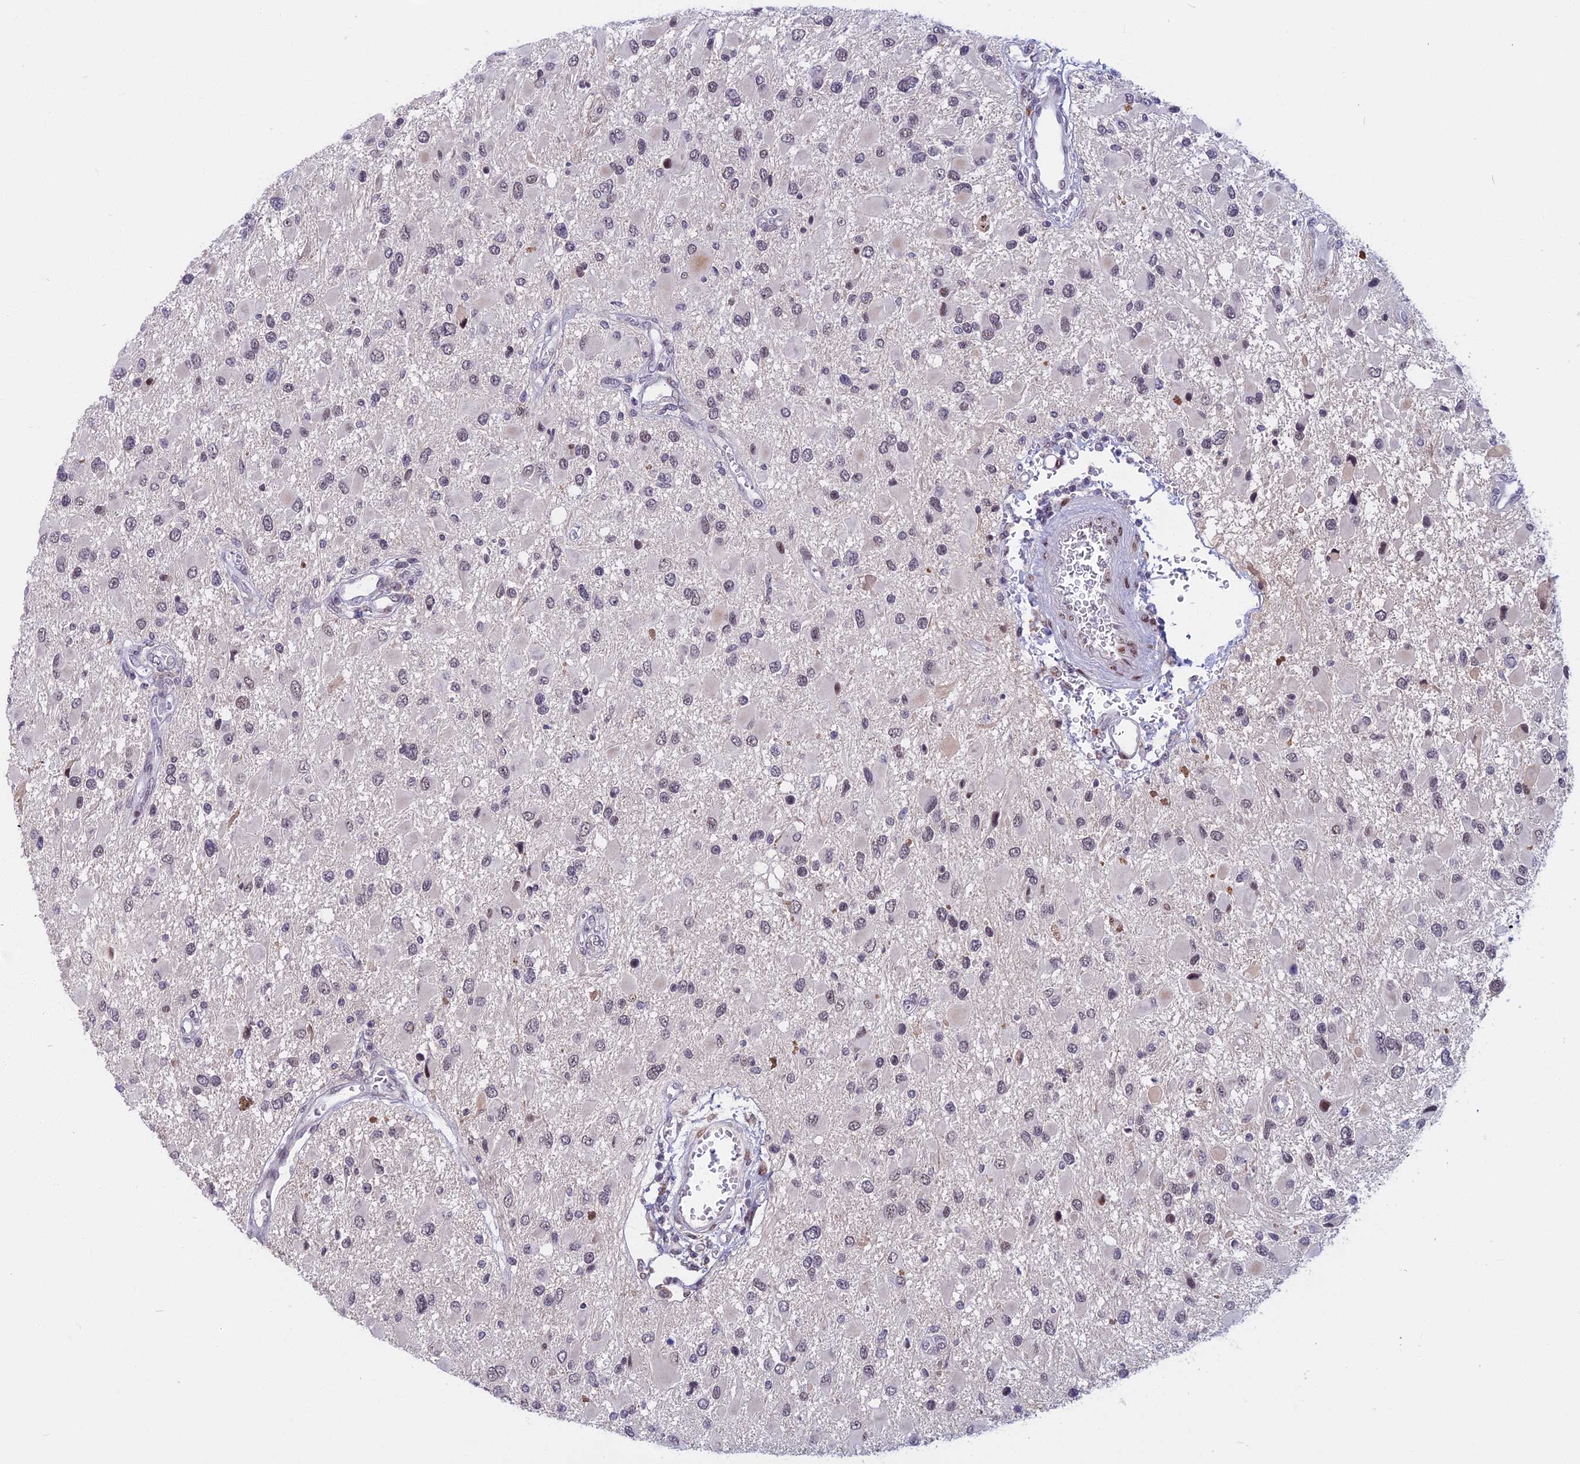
{"staining": {"intensity": "moderate", "quantity": "<25%", "location": "nuclear"}, "tissue": "glioma", "cell_type": "Tumor cells", "image_type": "cancer", "snomed": [{"axis": "morphology", "description": "Glioma, malignant, High grade"}, {"axis": "topography", "description": "Brain"}], "caption": "IHC of high-grade glioma (malignant) demonstrates low levels of moderate nuclear staining in approximately <25% of tumor cells.", "gene": "CDC7", "patient": {"sex": "male", "age": 53}}